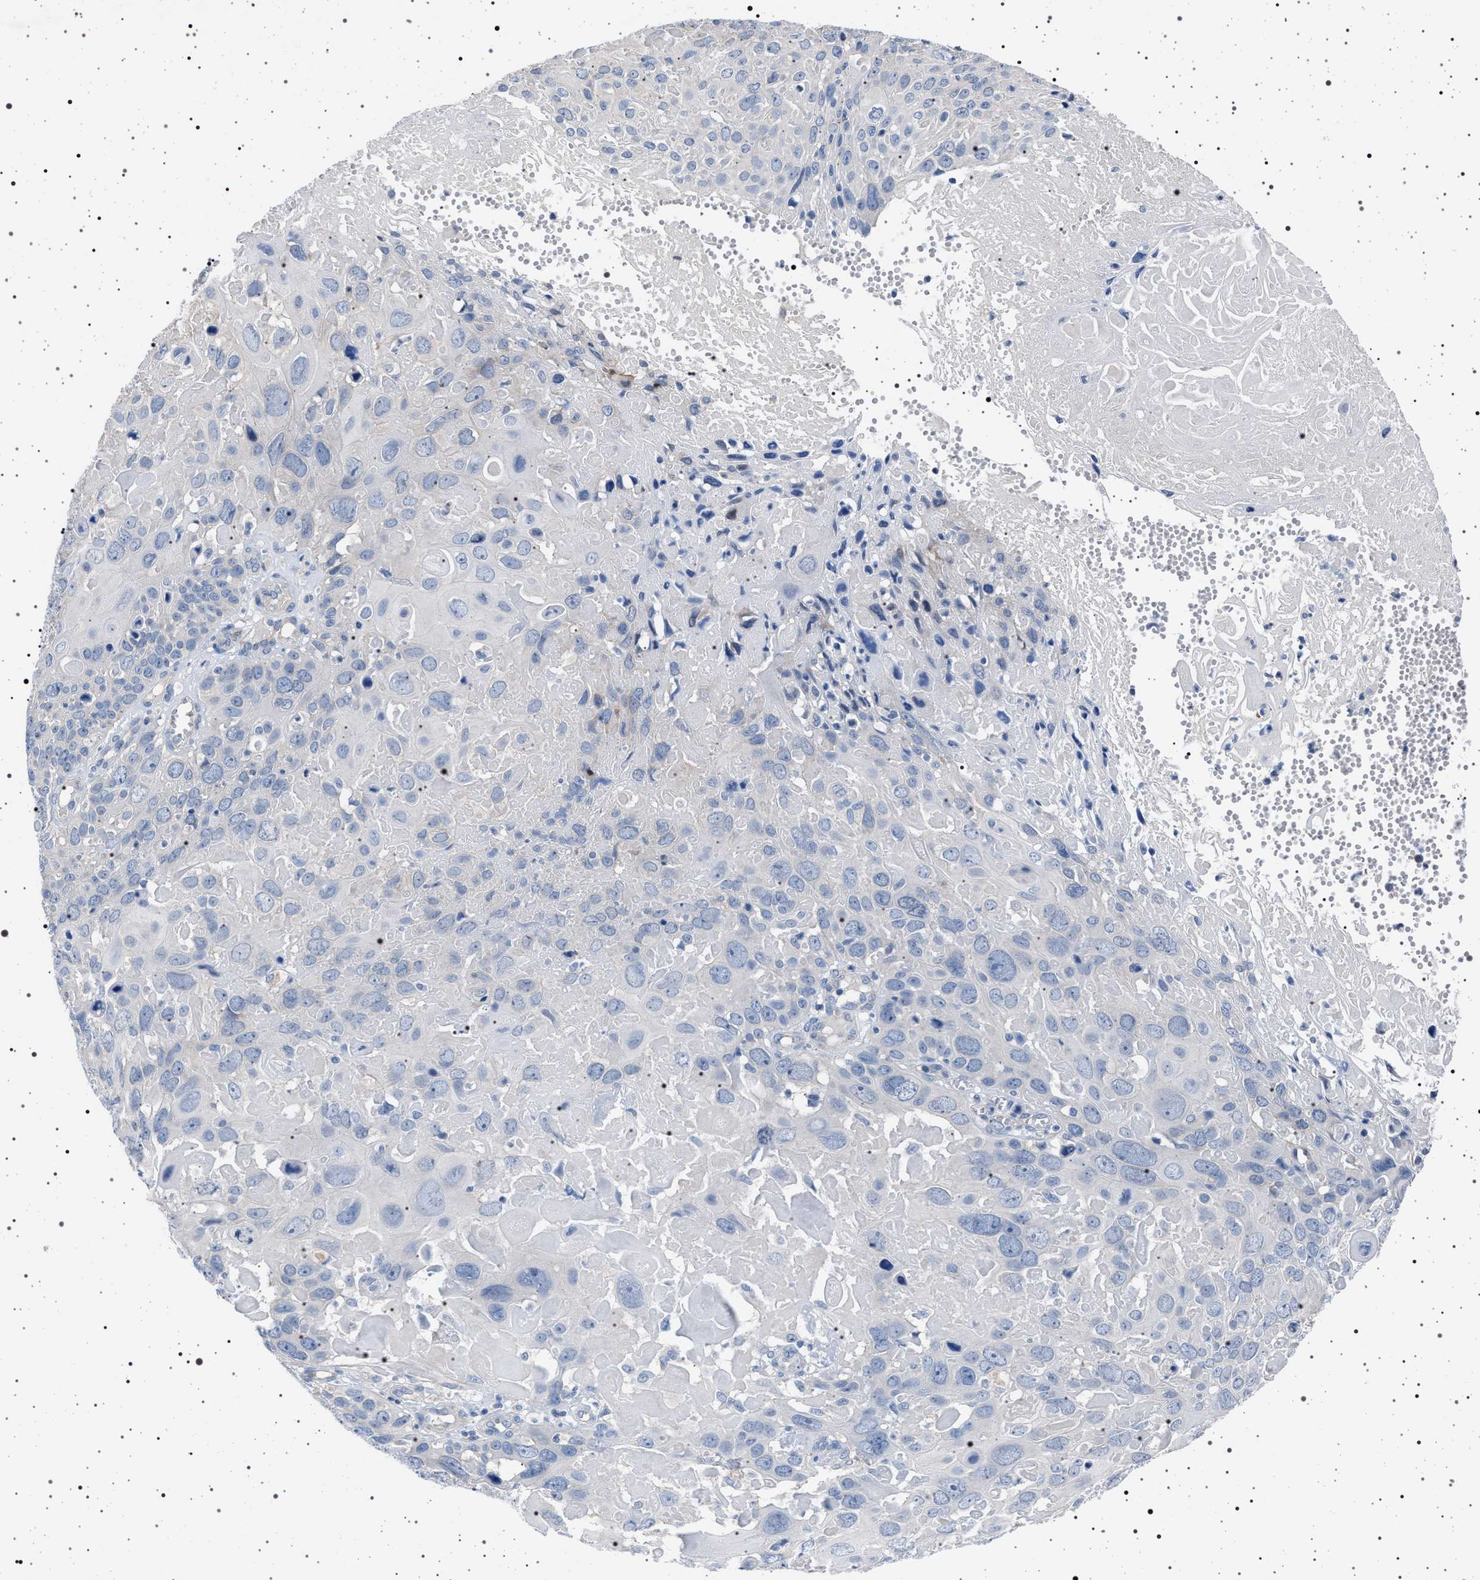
{"staining": {"intensity": "negative", "quantity": "none", "location": "none"}, "tissue": "cervical cancer", "cell_type": "Tumor cells", "image_type": "cancer", "snomed": [{"axis": "morphology", "description": "Squamous cell carcinoma, NOS"}, {"axis": "topography", "description": "Cervix"}], "caption": "DAB (3,3'-diaminobenzidine) immunohistochemical staining of squamous cell carcinoma (cervical) demonstrates no significant expression in tumor cells.", "gene": "NAT9", "patient": {"sex": "female", "age": 74}}